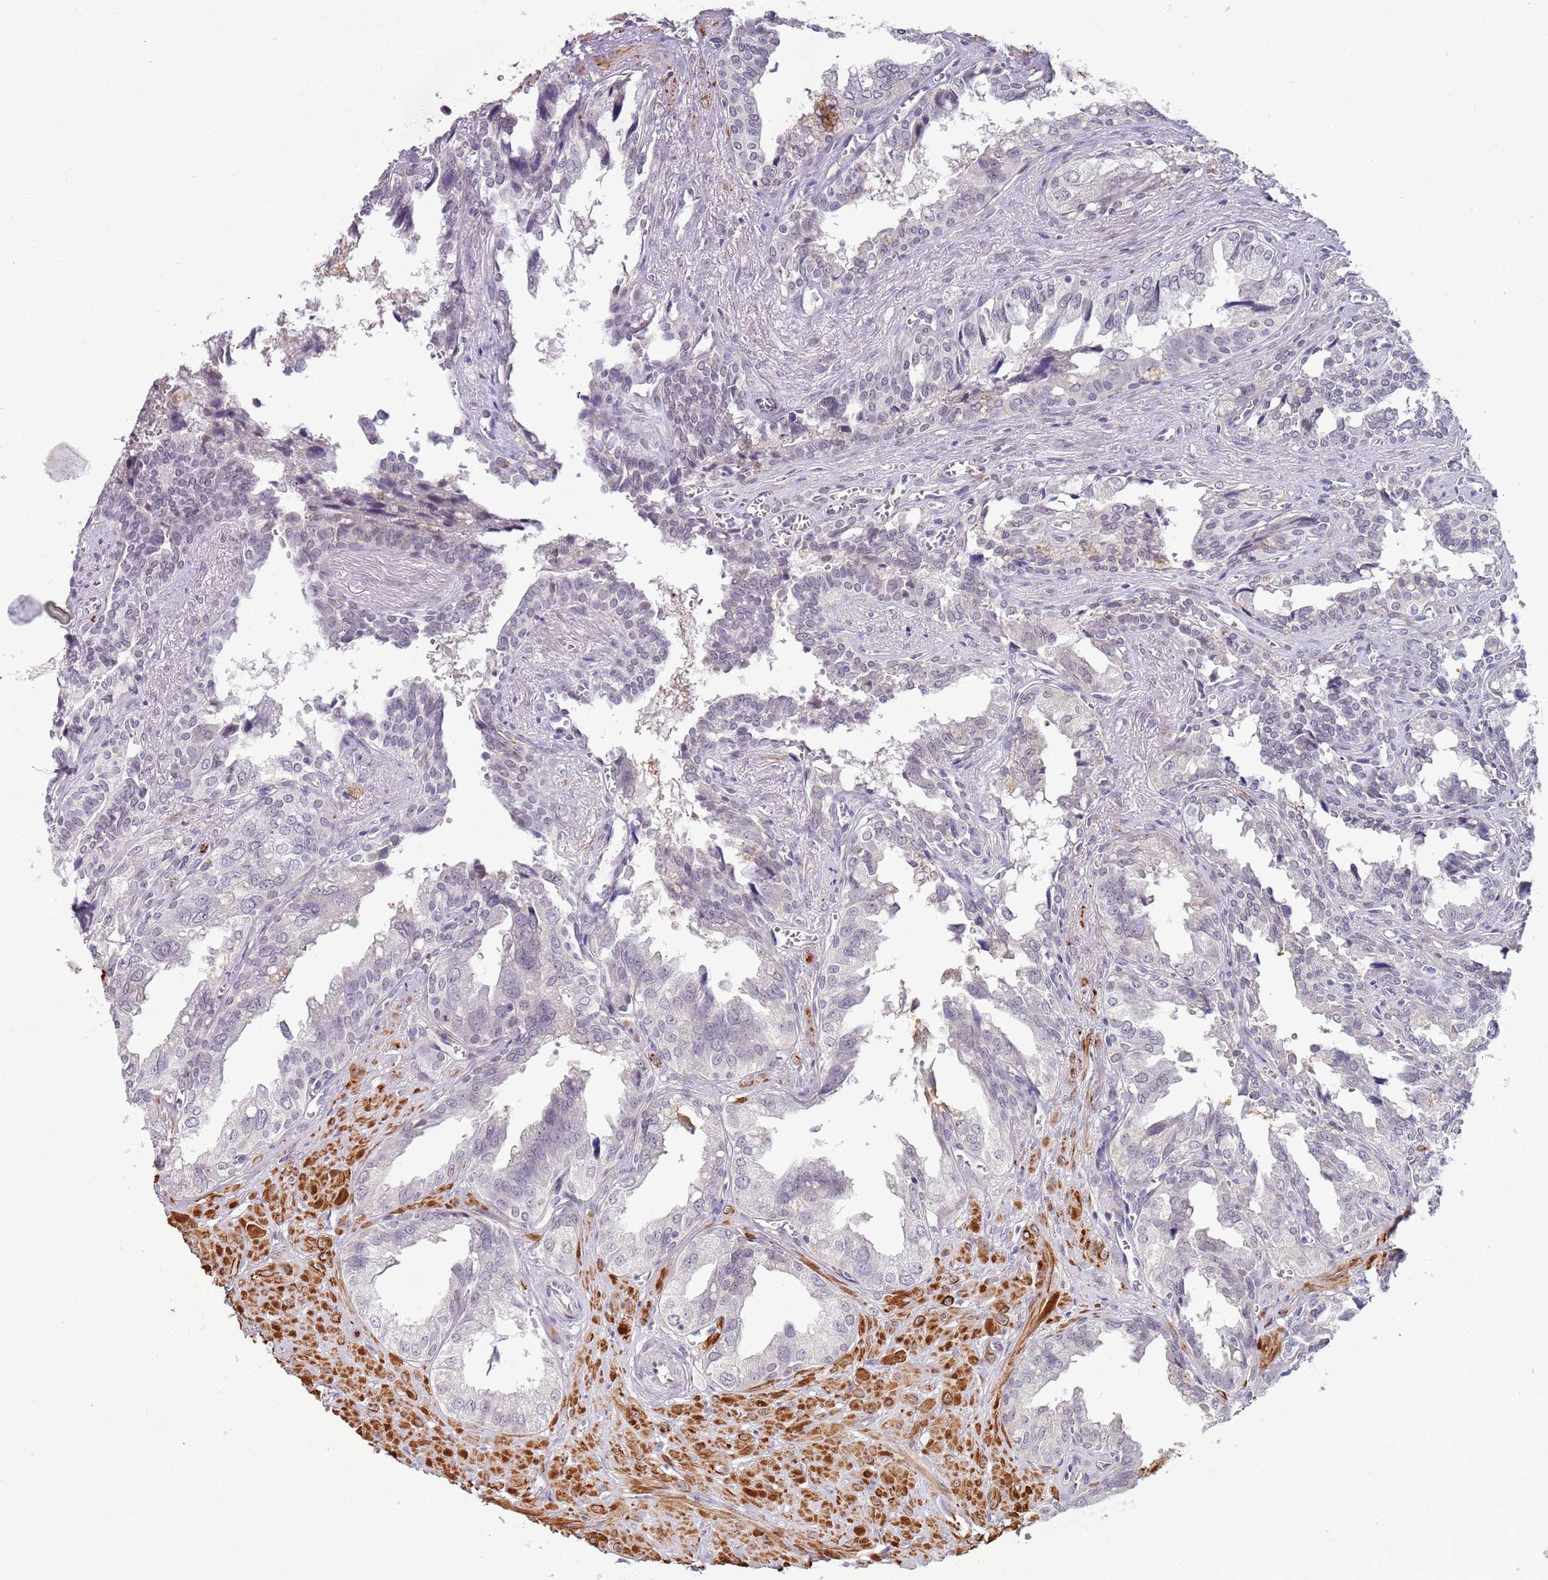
{"staining": {"intensity": "negative", "quantity": "none", "location": "none"}, "tissue": "seminal vesicle", "cell_type": "Glandular cells", "image_type": "normal", "snomed": [{"axis": "morphology", "description": "Normal tissue, NOS"}, {"axis": "topography", "description": "Seminal veicle"}], "caption": "Immunohistochemistry photomicrograph of unremarkable seminal vesicle: human seminal vesicle stained with DAB (3,3'-diaminobenzidine) shows no significant protein positivity in glandular cells.", "gene": "ENSG00000271254", "patient": {"sex": "male", "age": 67}}